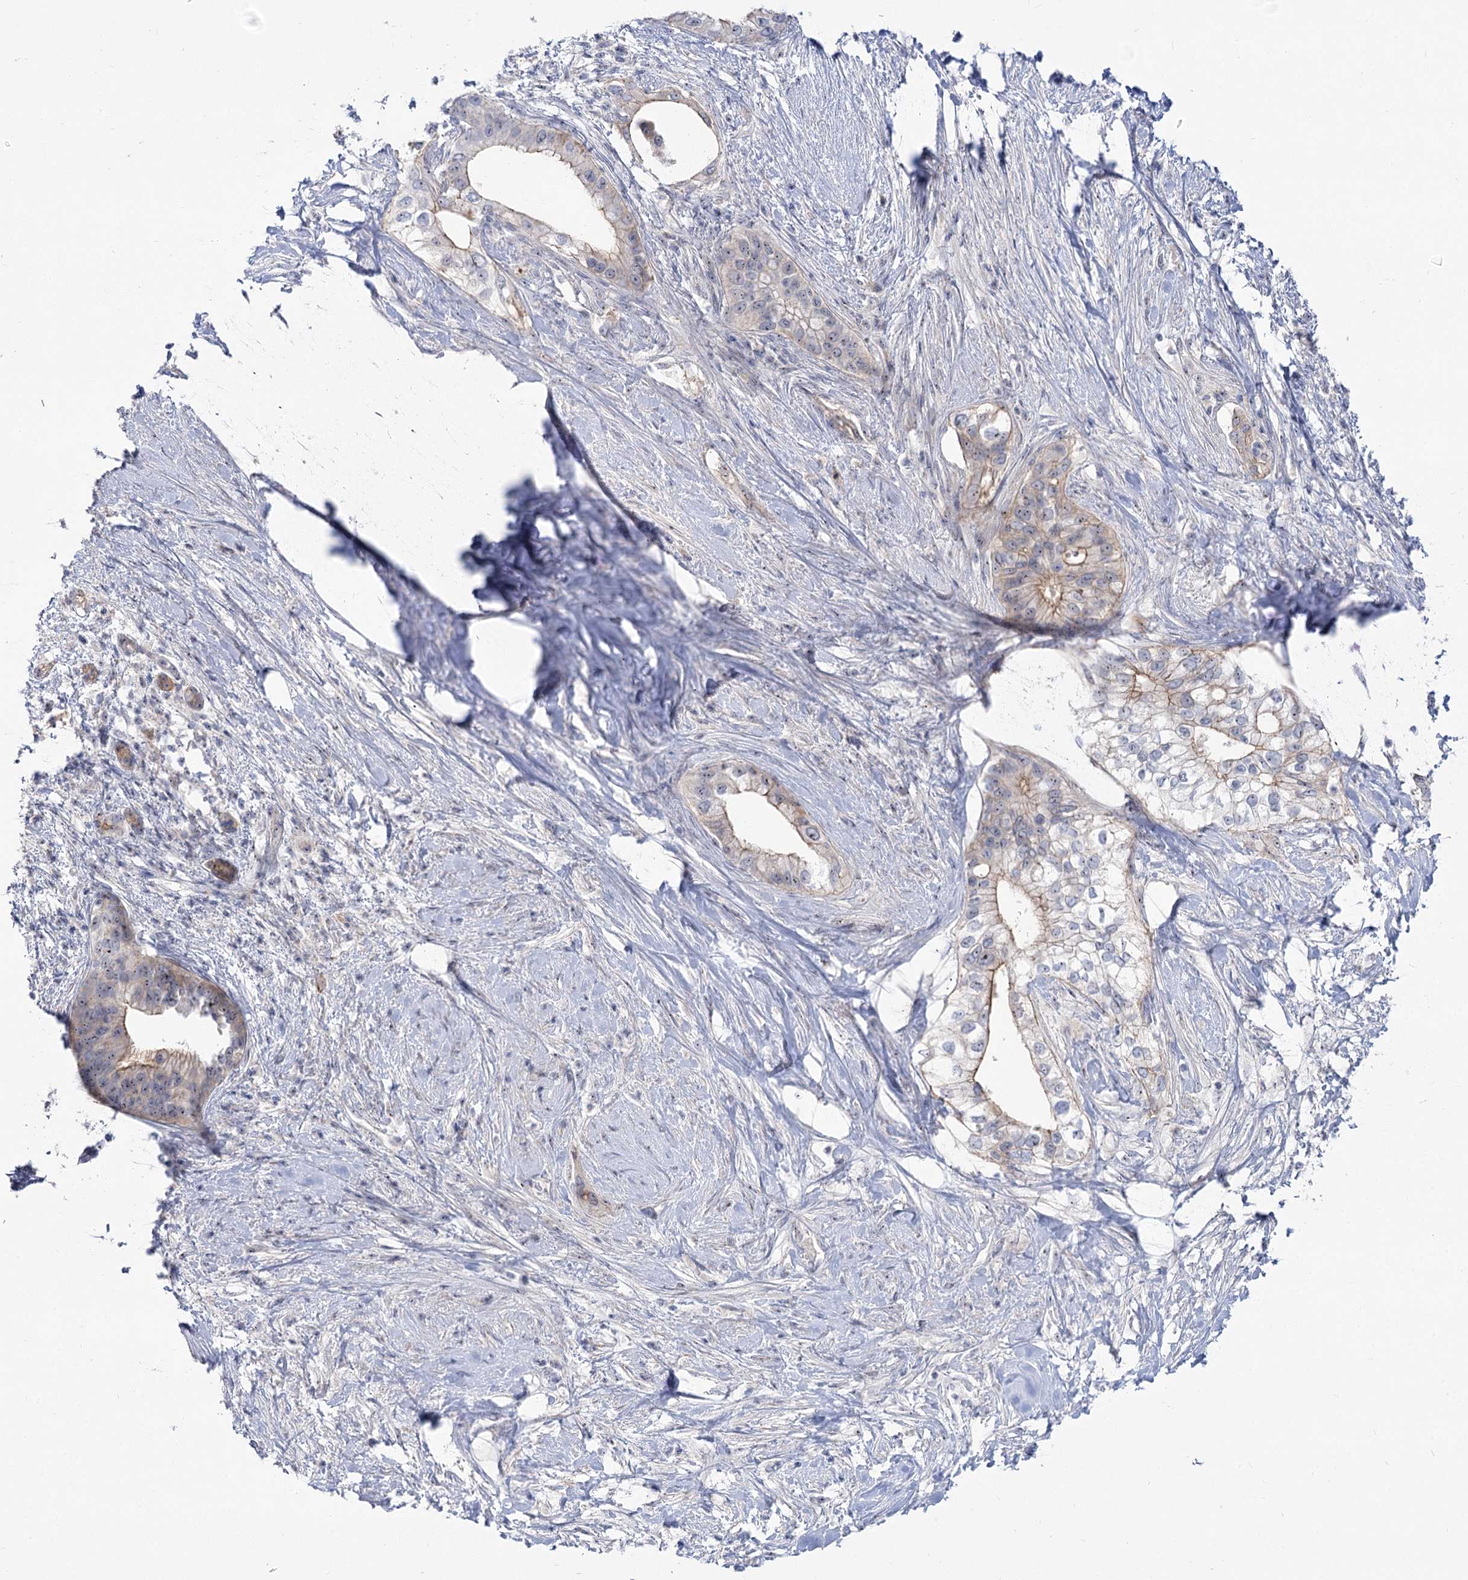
{"staining": {"intensity": "moderate", "quantity": "<25%", "location": "cytoplasmic/membranous,nuclear"}, "tissue": "pancreatic cancer", "cell_type": "Tumor cells", "image_type": "cancer", "snomed": [{"axis": "morphology", "description": "Normal tissue, NOS"}, {"axis": "morphology", "description": "Adenocarcinoma, NOS"}, {"axis": "topography", "description": "Pancreas"}, {"axis": "topography", "description": "Peripheral nerve tissue"}], "caption": "The image displays a brown stain indicating the presence of a protein in the cytoplasmic/membranous and nuclear of tumor cells in pancreatic cancer (adenocarcinoma). (Stains: DAB (3,3'-diaminobenzidine) in brown, nuclei in blue, Microscopy: brightfield microscopy at high magnification).", "gene": "SUOX", "patient": {"sex": "male", "age": 59}}